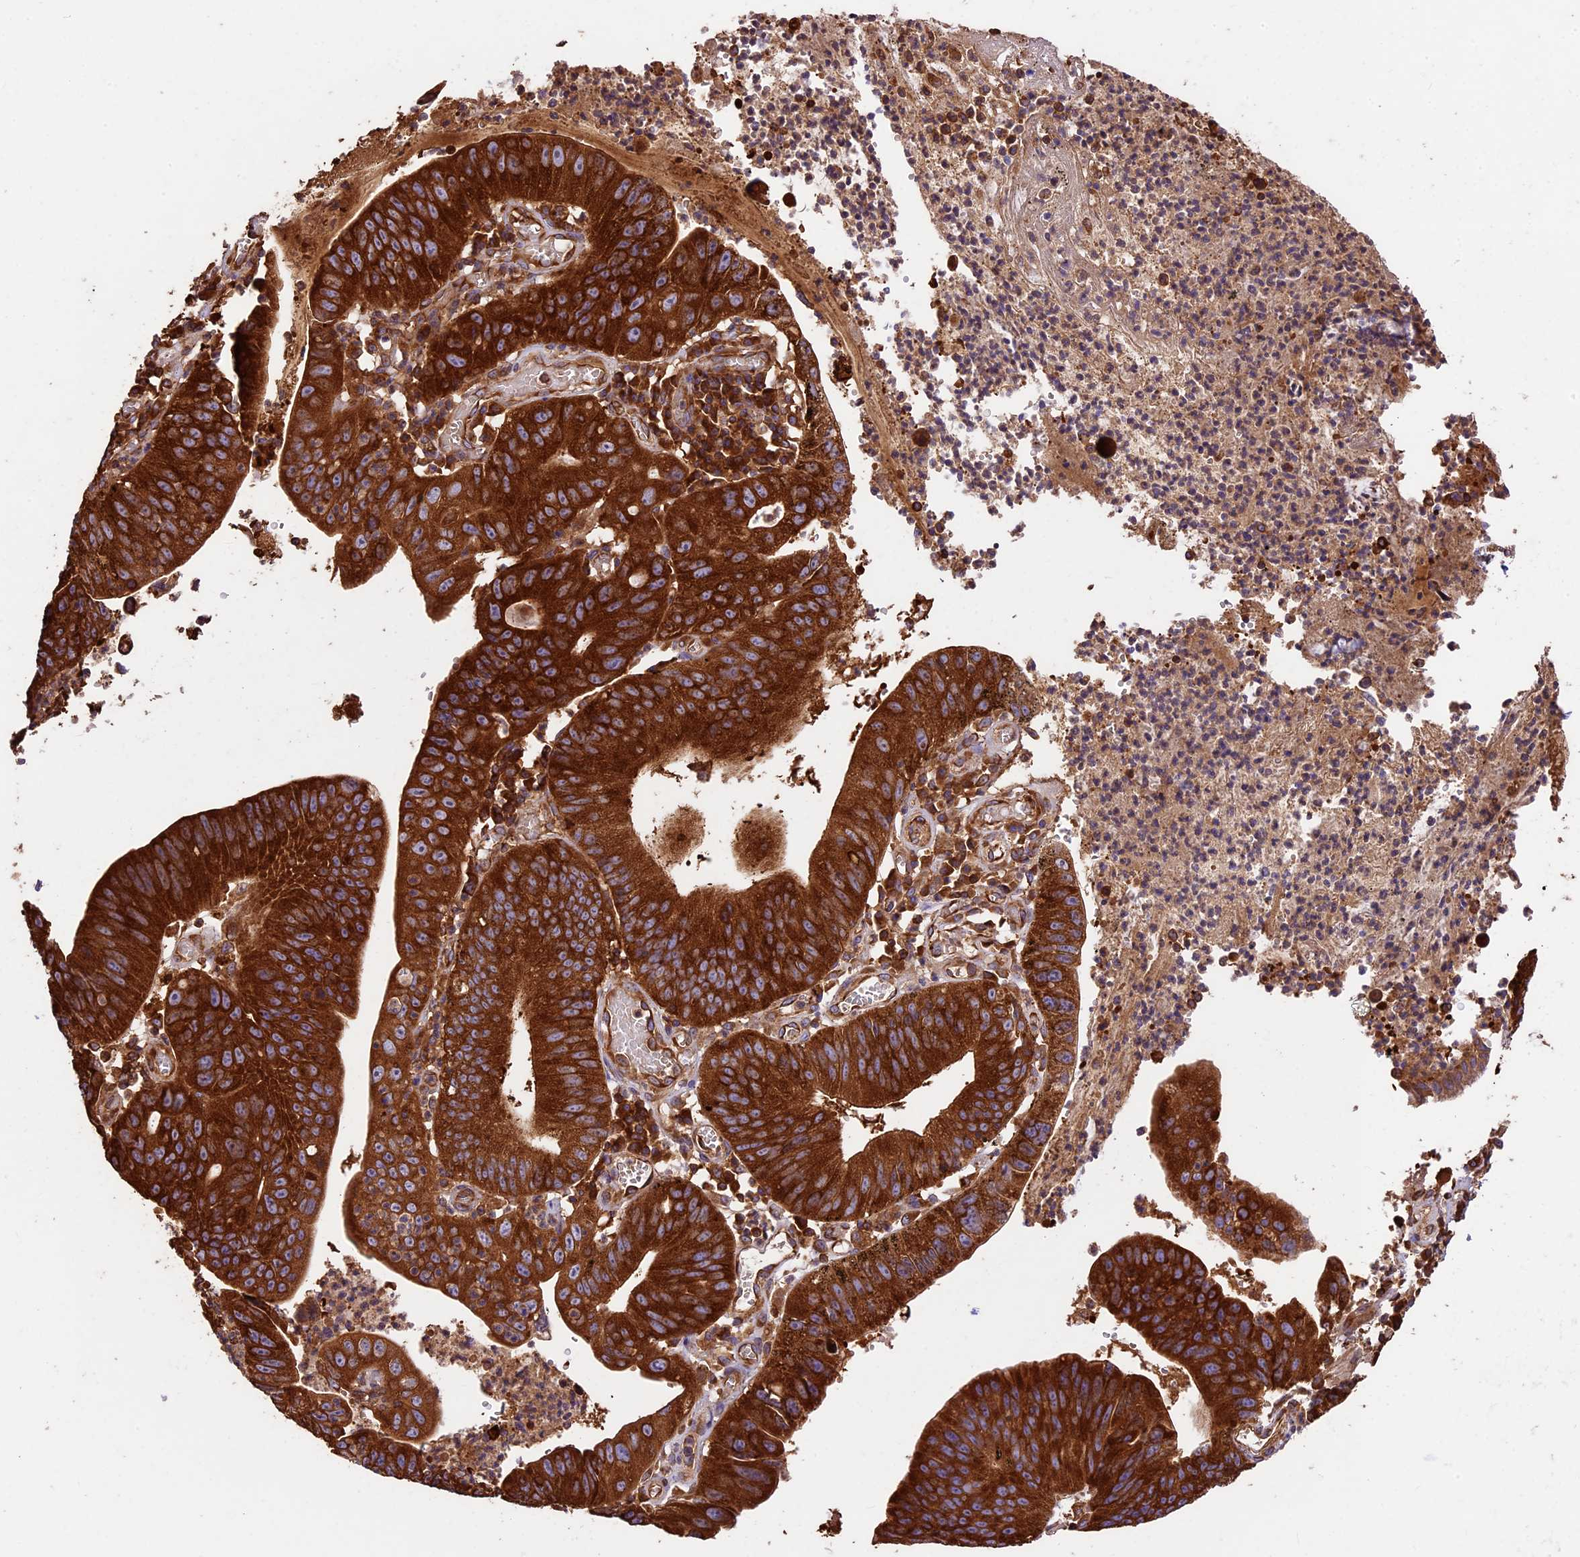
{"staining": {"intensity": "strong", "quantity": ">75%", "location": "cytoplasmic/membranous"}, "tissue": "stomach cancer", "cell_type": "Tumor cells", "image_type": "cancer", "snomed": [{"axis": "morphology", "description": "Adenocarcinoma, NOS"}, {"axis": "topography", "description": "Stomach"}], "caption": "Strong cytoplasmic/membranous protein expression is seen in about >75% of tumor cells in adenocarcinoma (stomach).", "gene": "KARS1", "patient": {"sex": "male", "age": 59}}